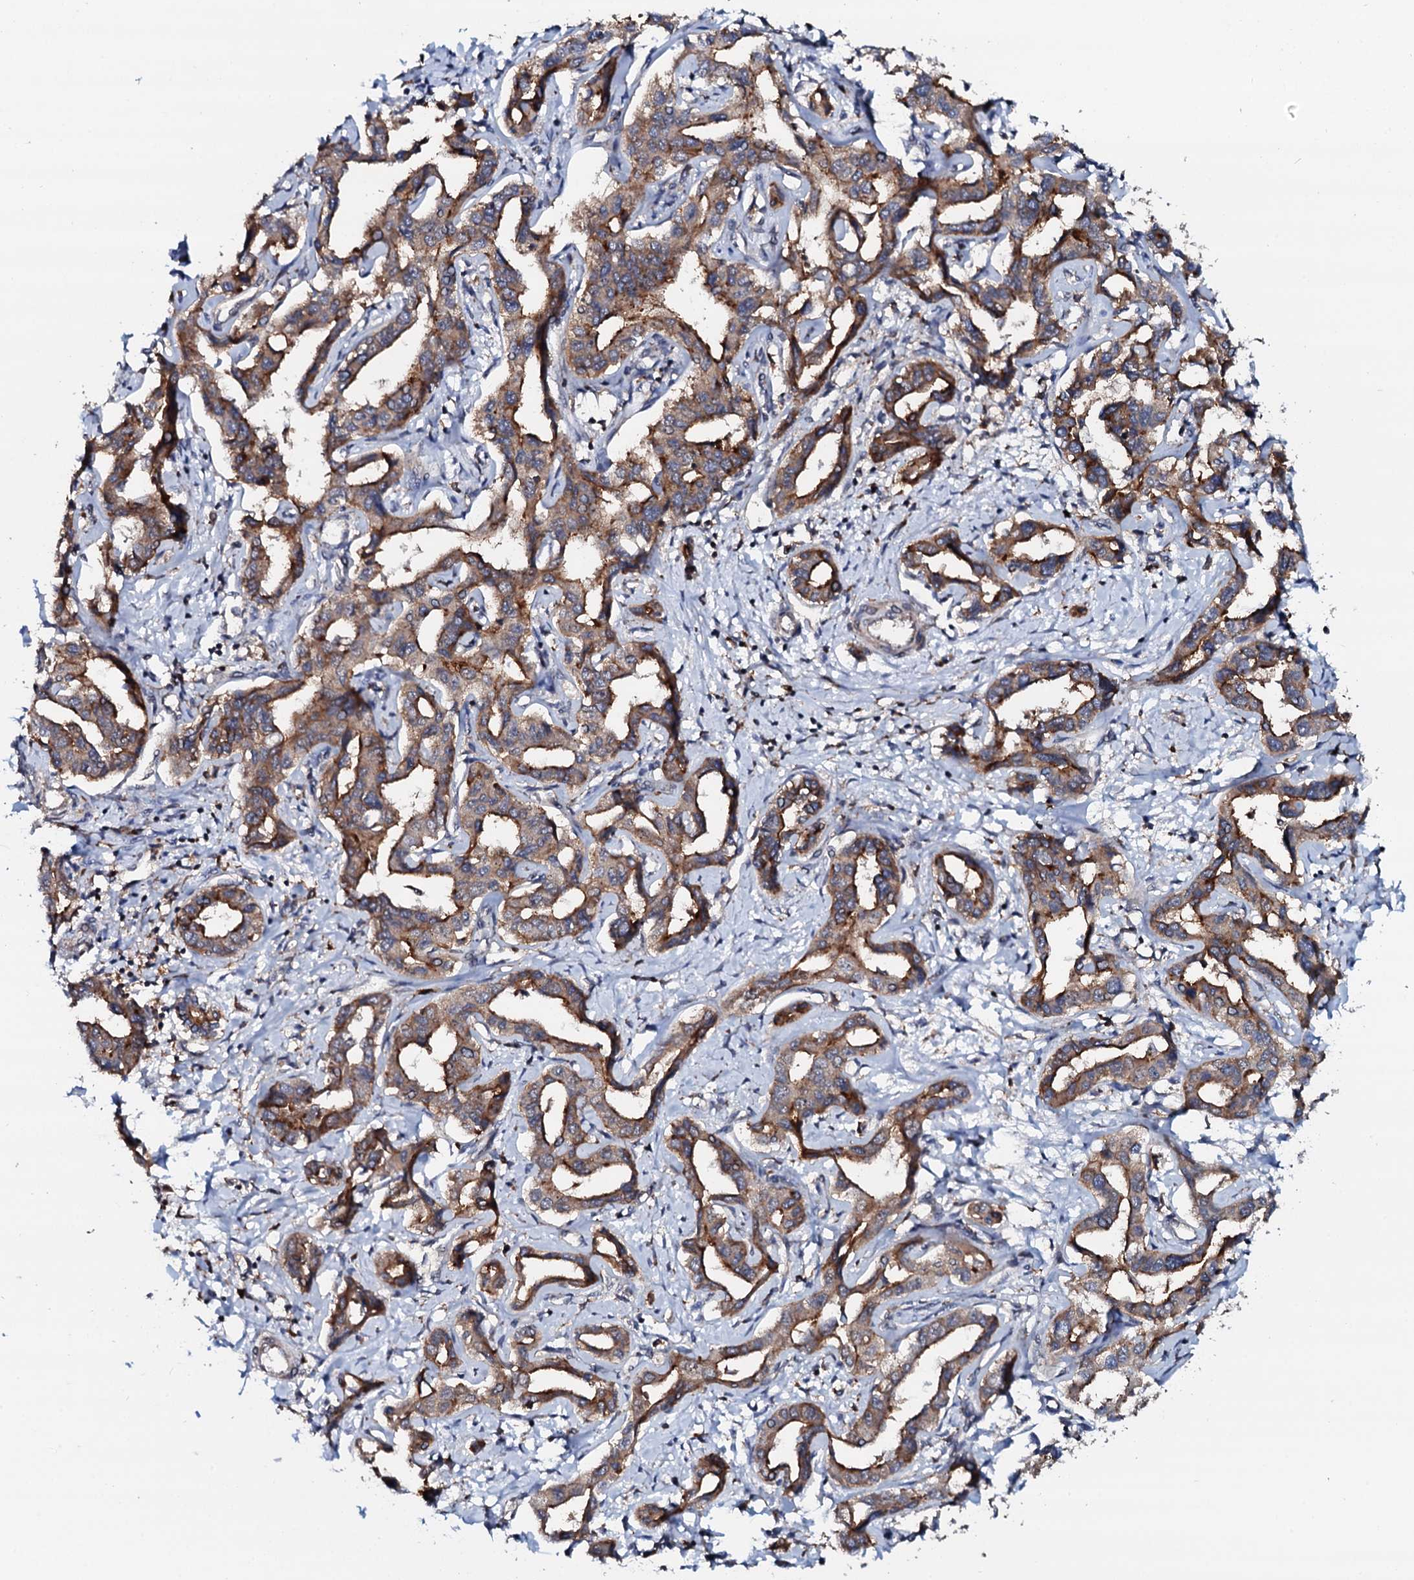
{"staining": {"intensity": "moderate", "quantity": ">75%", "location": "cytoplasmic/membranous"}, "tissue": "liver cancer", "cell_type": "Tumor cells", "image_type": "cancer", "snomed": [{"axis": "morphology", "description": "Cholangiocarcinoma"}, {"axis": "topography", "description": "Liver"}], "caption": "A brown stain shows moderate cytoplasmic/membranous positivity of a protein in liver cancer tumor cells. (IHC, brightfield microscopy, high magnification).", "gene": "VAMP8", "patient": {"sex": "male", "age": 59}}